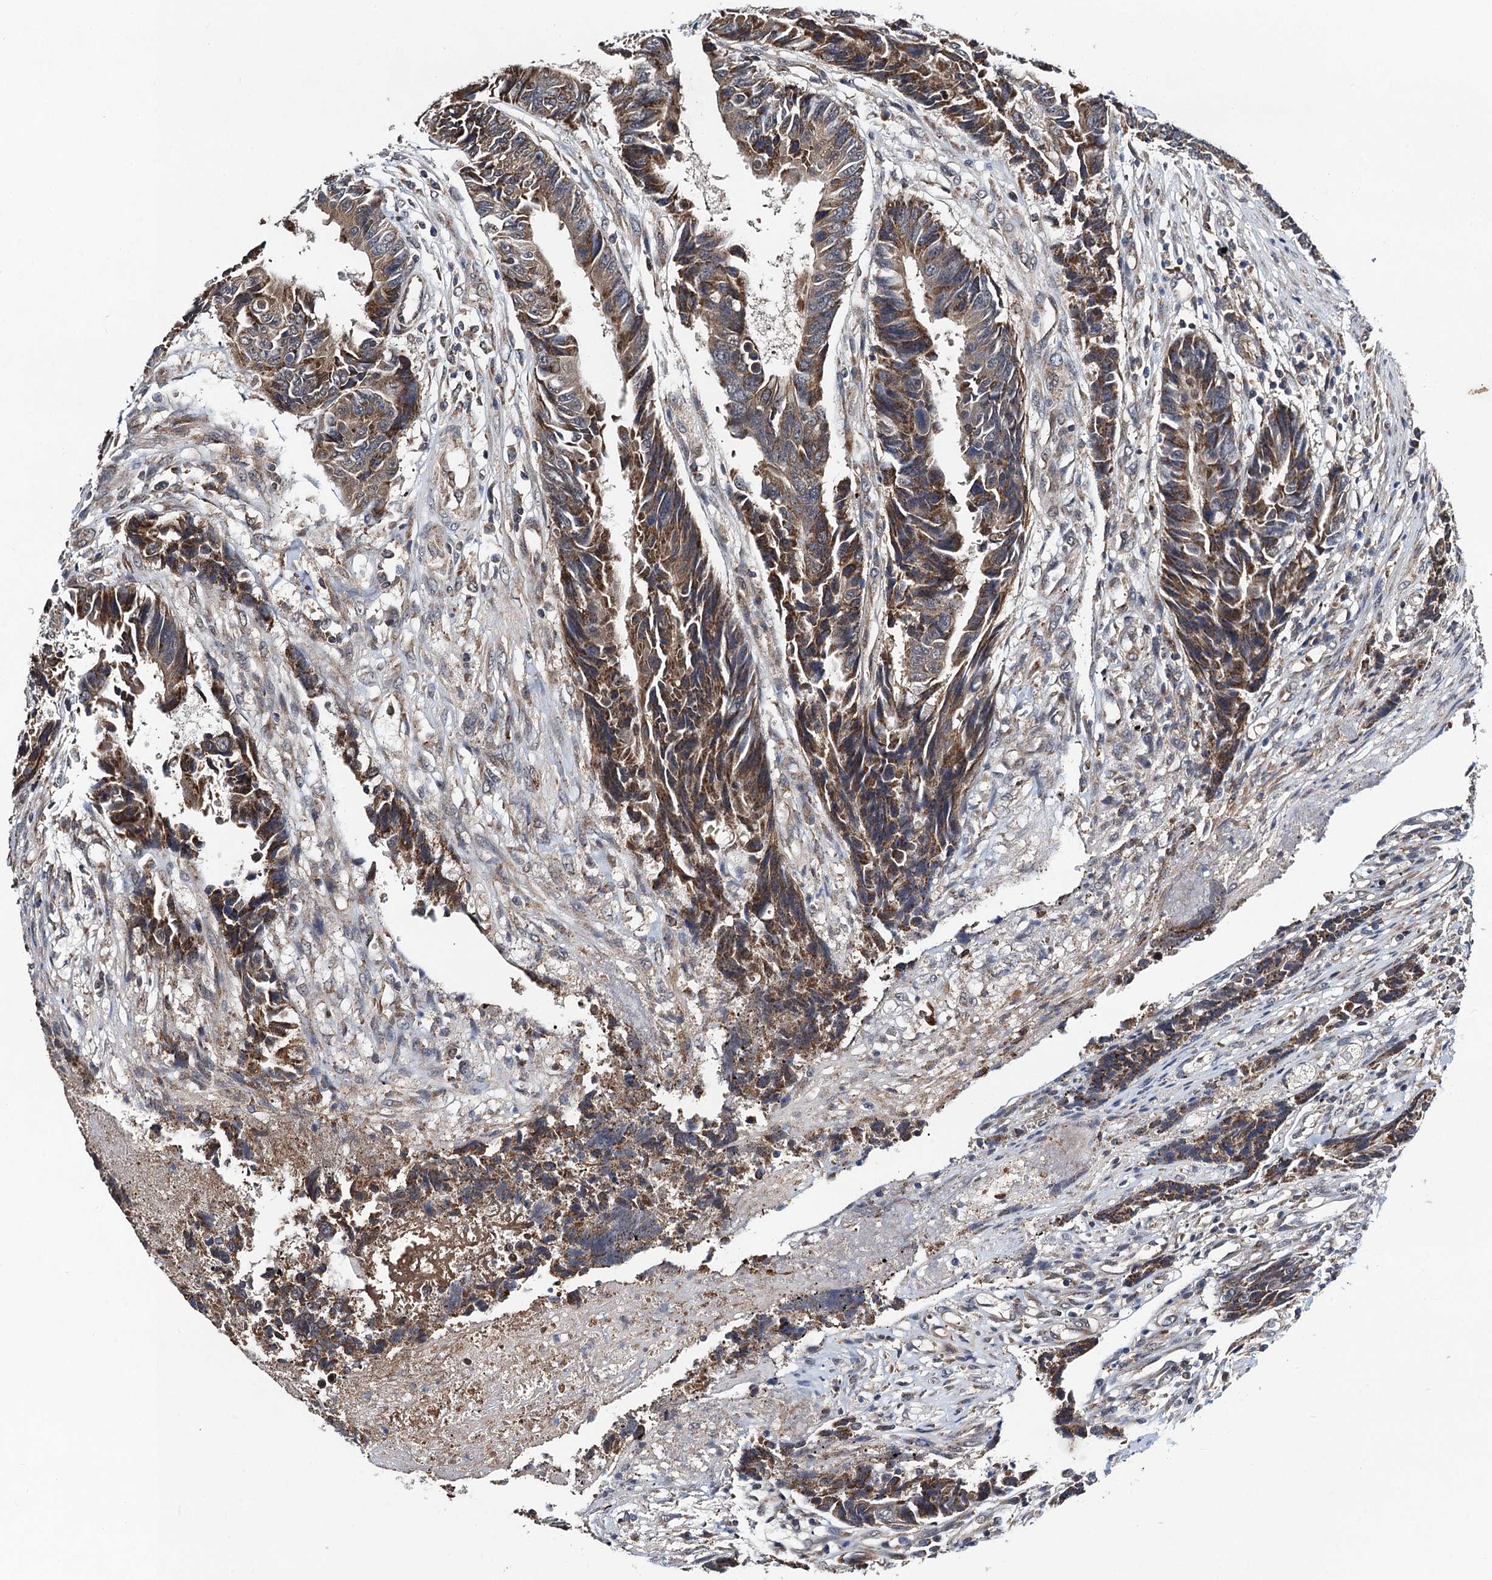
{"staining": {"intensity": "moderate", "quantity": ">75%", "location": "cytoplasmic/membranous"}, "tissue": "colorectal cancer", "cell_type": "Tumor cells", "image_type": "cancer", "snomed": [{"axis": "morphology", "description": "Adenocarcinoma, NOS"}, {"axis": "topography", "description": "Rectum"}], "caption": "Immunohistochemical staining of adenocarcinoma (colorectal) displays moderate cytoplasmic/membranous protein staining in about >75% of tumor cells.", "gene": "CMPK2", "patient": {"sex": "male", "age": 84}}